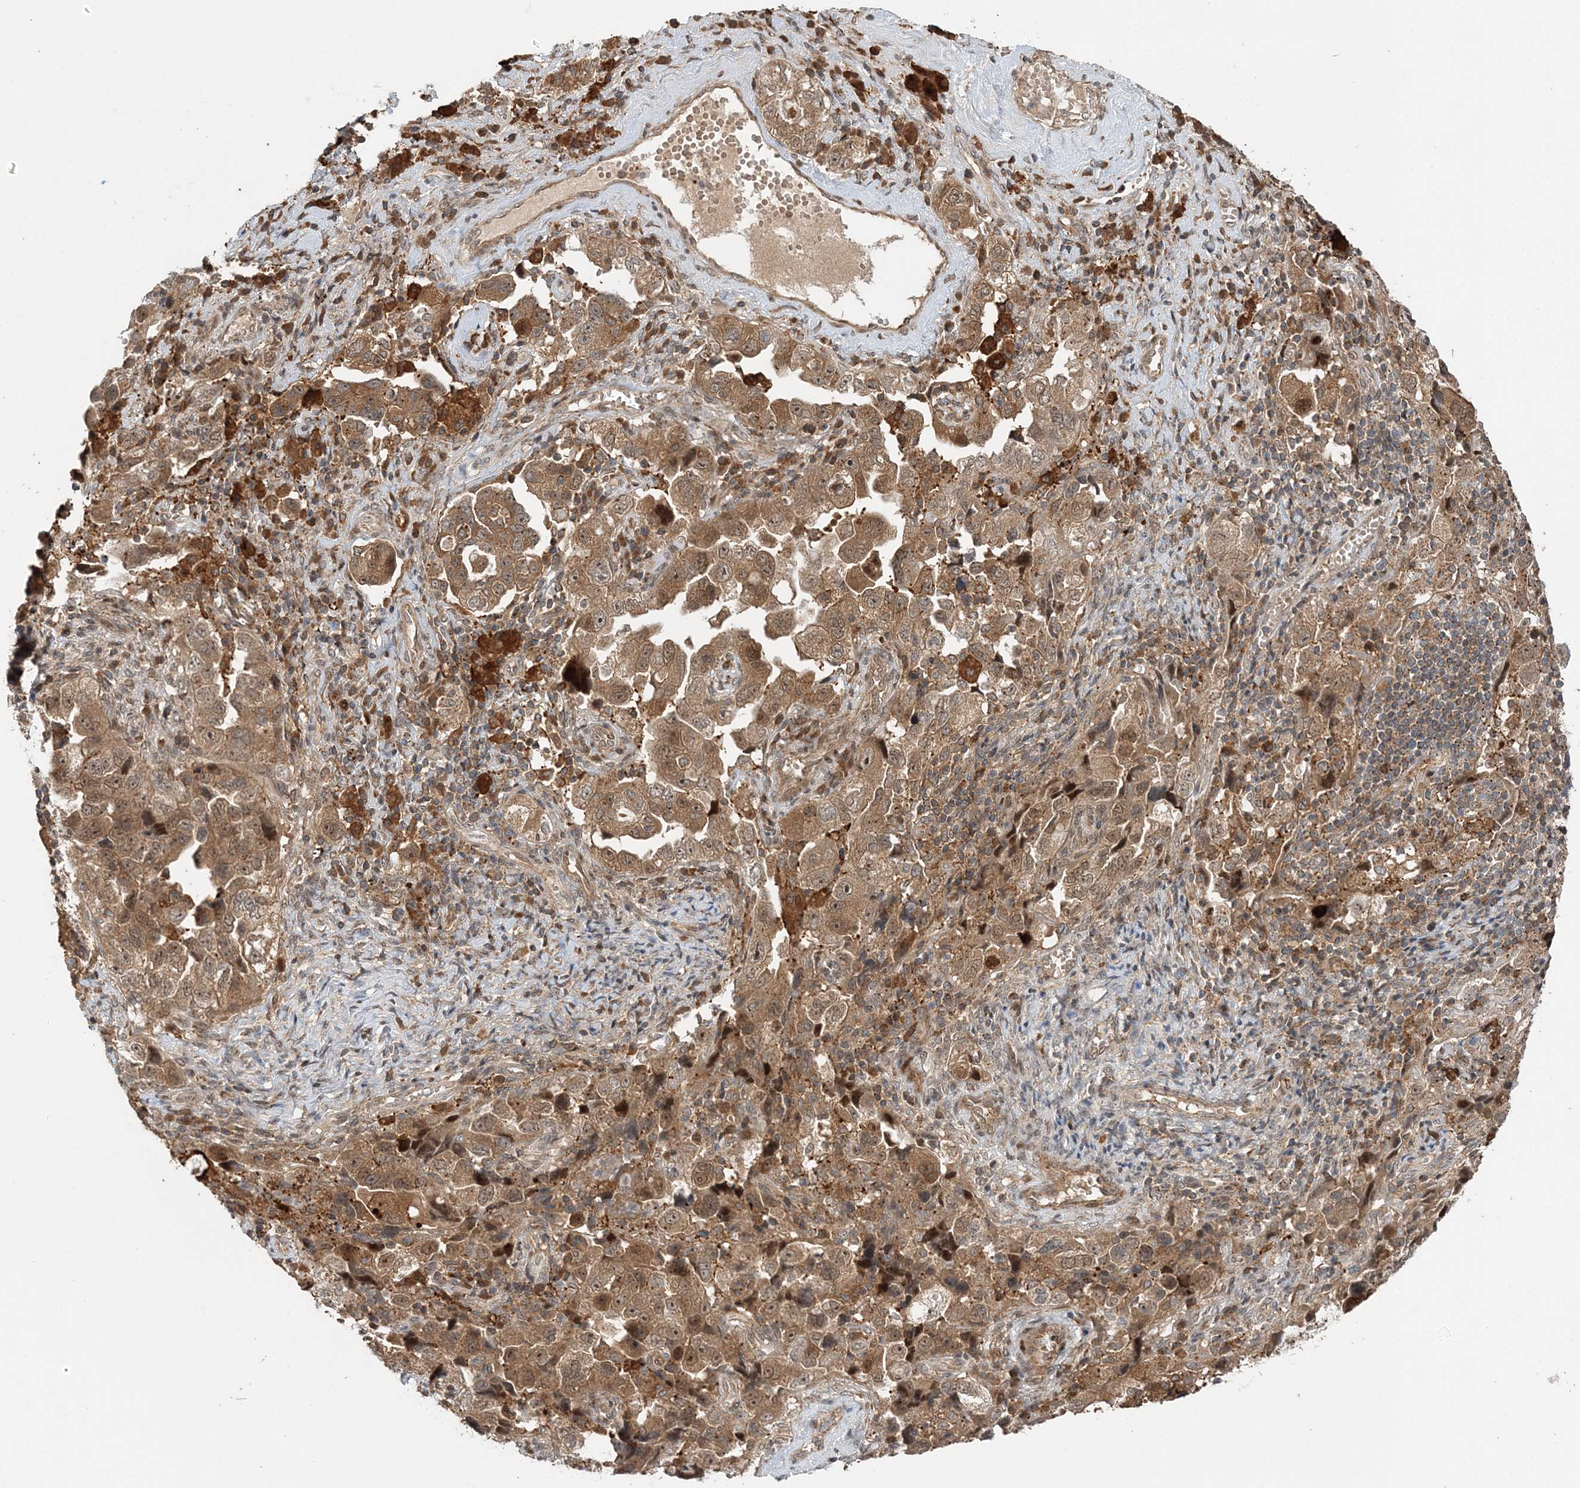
{"staining": {"intensity": "moderate", "quantity": ">75%", "location": "cytoplasmic/membranous,nuclear"}, "tissue": "ovarian cancer", "cell_type": "Tumor cells", "image_type": "cancer", "snomed": [{"axis": "morphology", "description": "Carcinoma, NOS"}, {"axis": "morphology", "description": "Cystadenocarcinoma, serous, NOS"}, {"axis": "topography", "description": "Ovary"}], "caption": "Moderate cytoplasmic/membranous and nuclear positivity is present in approximately >75% of tumor cells in ovarian serous cystadenocarcinoma.", "gene": "UBTD2", "patient": {"sex": "female", "age": 69}}